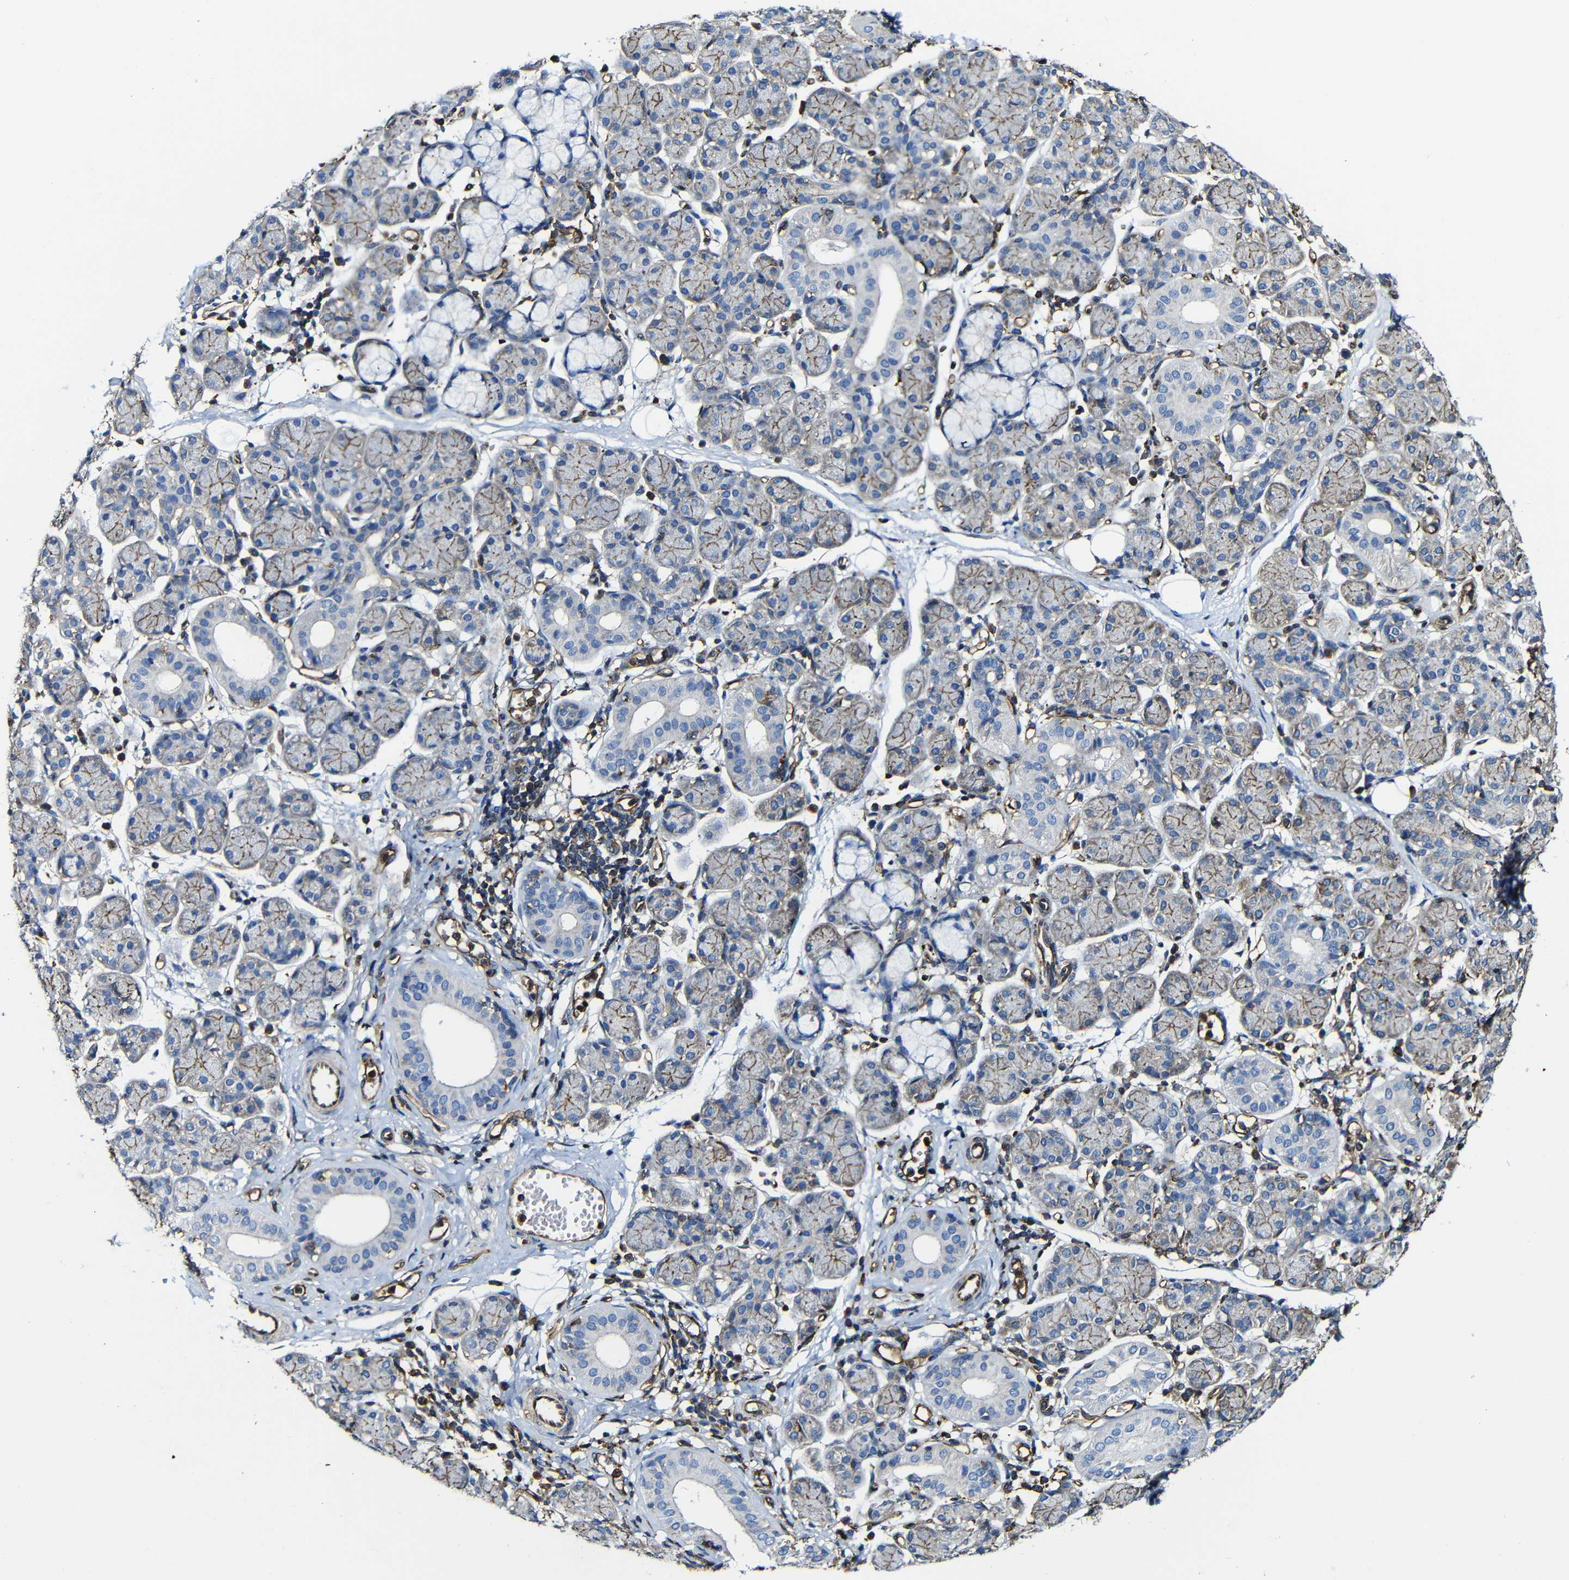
{"staining": {"intensity": "moderate", "quantity": ">75%", "location": "cytoplasmic/membranous"}, "tissue": "salivary gland", "cell_type": "Glandular cells", "image_type": "normal", "snomed": [{"axis": "morphology", "description": "Normal tissue, NOS"}, {"axis": "morphology", "description": "Inflammation, NOS"}, {"axis": "topography", "description": "Lymph node"}, {"axis": "topography", "description": "Salivary gland"}], "caption": "This photomicrograph exhibits IHC staining of benign human salivary gland, with medium moderate cytoplasmic/membranous staining in about >75% of glandular cells.", "gene": "MSN", "patient": {"sex": "male", "age": 3}}